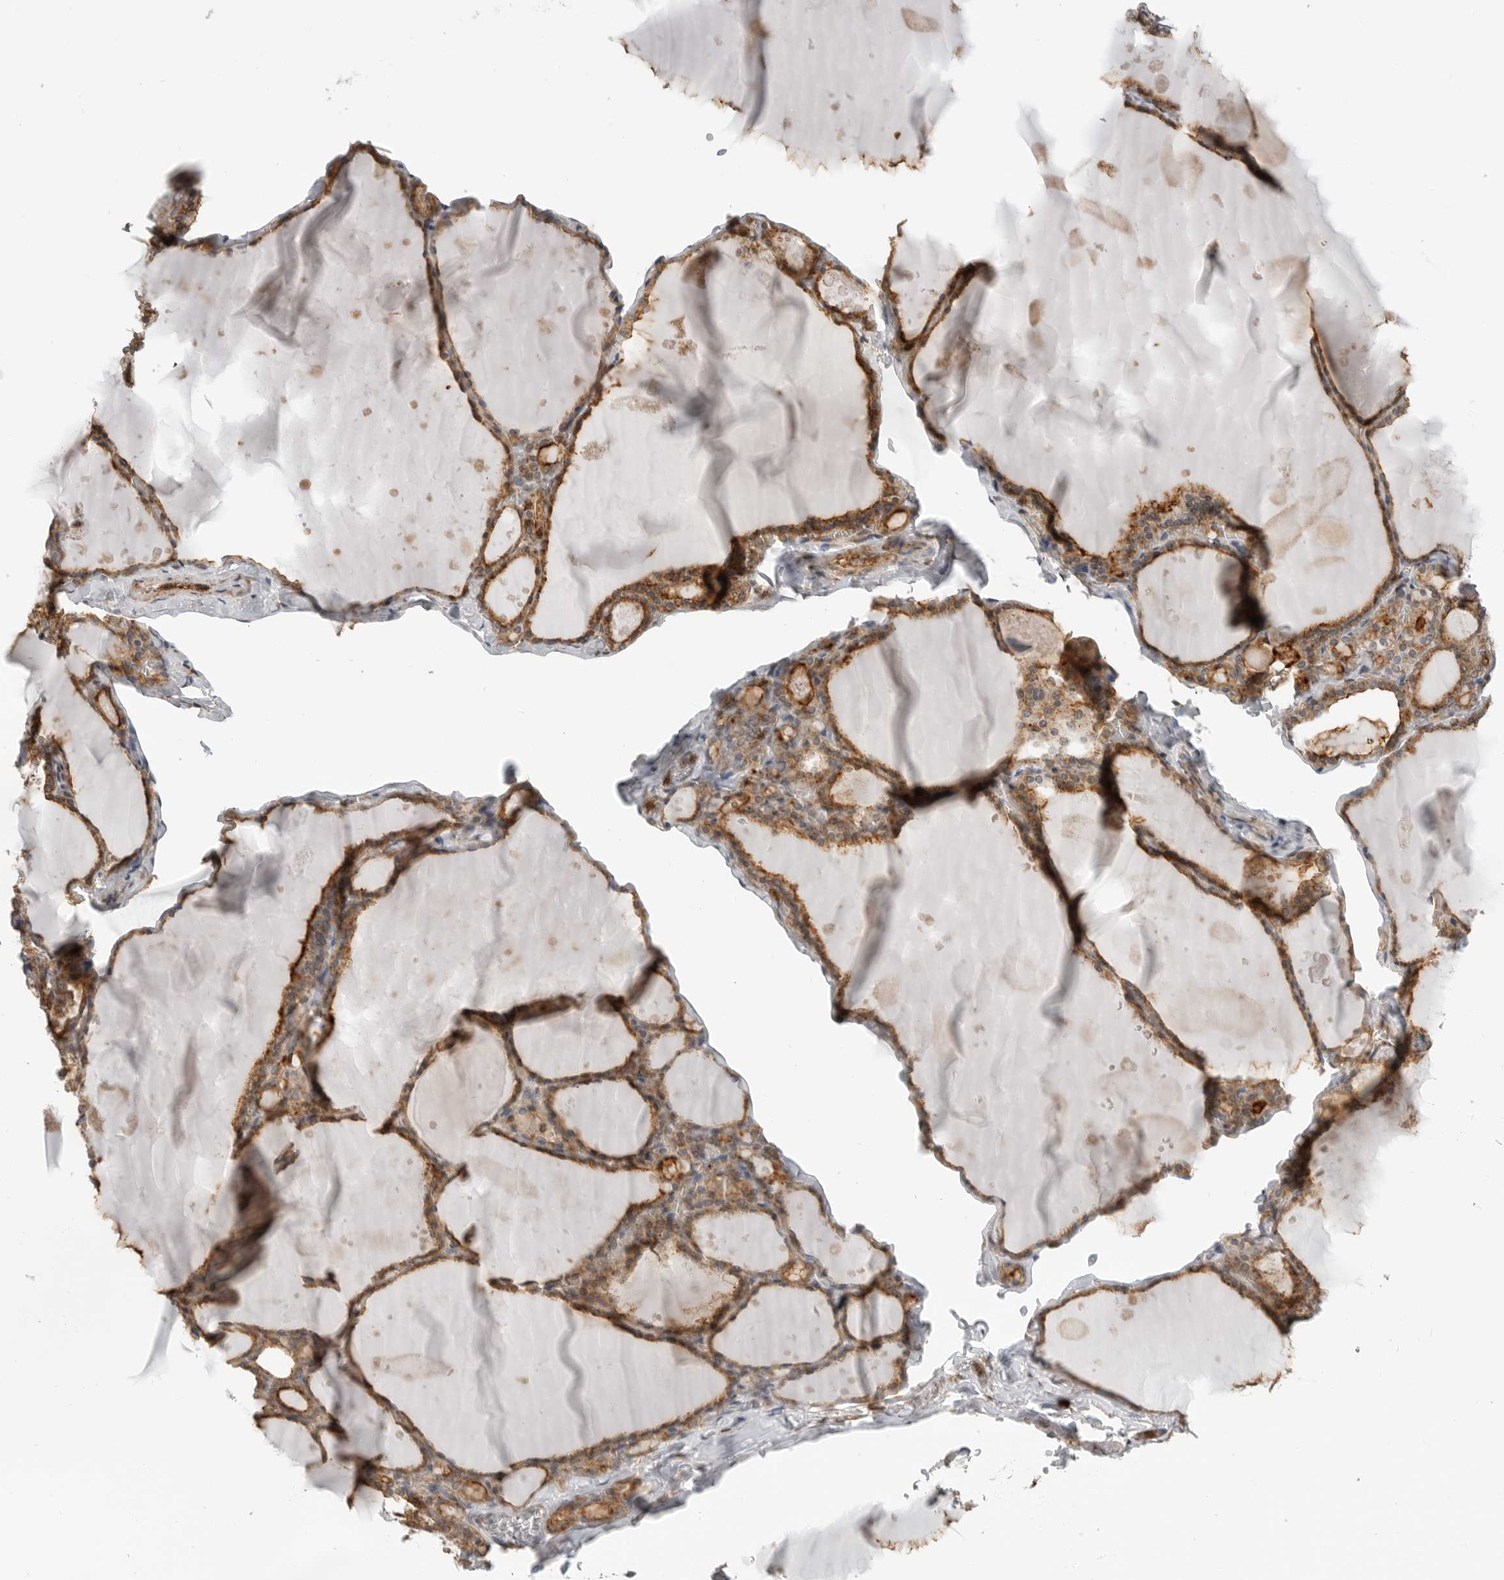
{"staining": {"intensity": "moderate", "quantity": ">75%", "location": "cytoplasmic/membranous,nuclear"}, "tissue": "thyroid gland", "cell_type": "Glandular cells", "image_type": "normal", "snomed": [{"axis": "morphology", "description": "Normal tissue, NOS"}, {"axis": "topography", "description": "Thyroid gland"}], "caption": "Immunohistochemistry (IHC) of normal thyroid gland exhibits medium levels of moderate cytoplasmic/membranous,nuclear positivity in approximately >75% of glandular cells.", "gene": "ANXA11", "patient": {"sex": "male", "age": 56}}